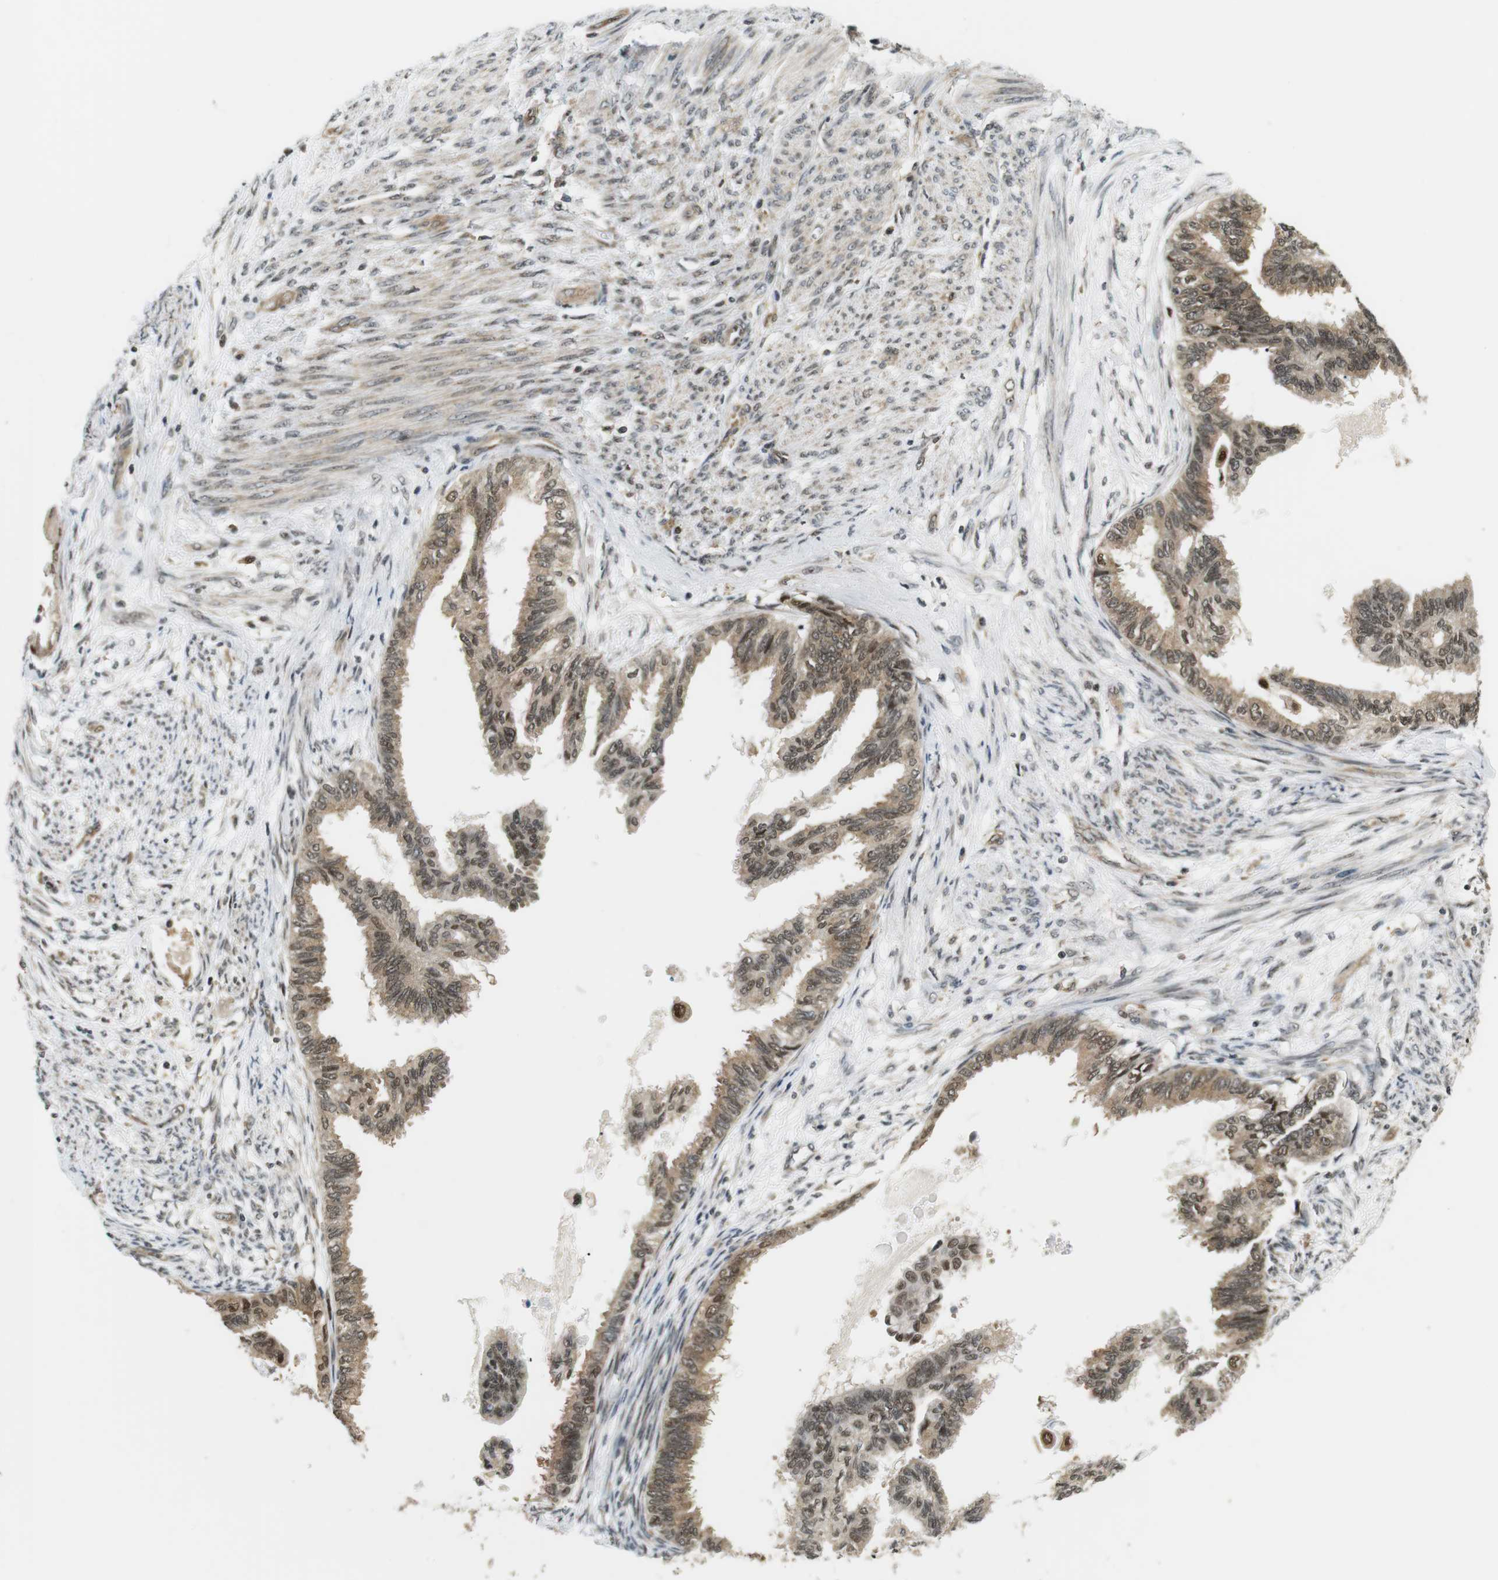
{"staining": {"intensity": "moderate", "quantity": ">75%", "location": "cytoplasmic/membranous,nuclear"}, "tissue": "cervical cancer", "cell_type": "Tumor cells", "image_type": "cancer", "snomed": [{"axis": "morphology", "description": "Normal tissue, NOS"}, {"axis": "morphology", "description": "Adenocarcinoma, NOS"}, {"axis": "topography", "description": "Cervix"}, {"axis": "topography", "description": "Endometrium"}], "caption": "Moderate cytoplasmic/membranous and nuclear positivity is appreciated in about >75% of tumor cells in adenocarcinoma (cervical).", "gene": "CSNK2B", "patient": {"sex": "female", "age": 86}}